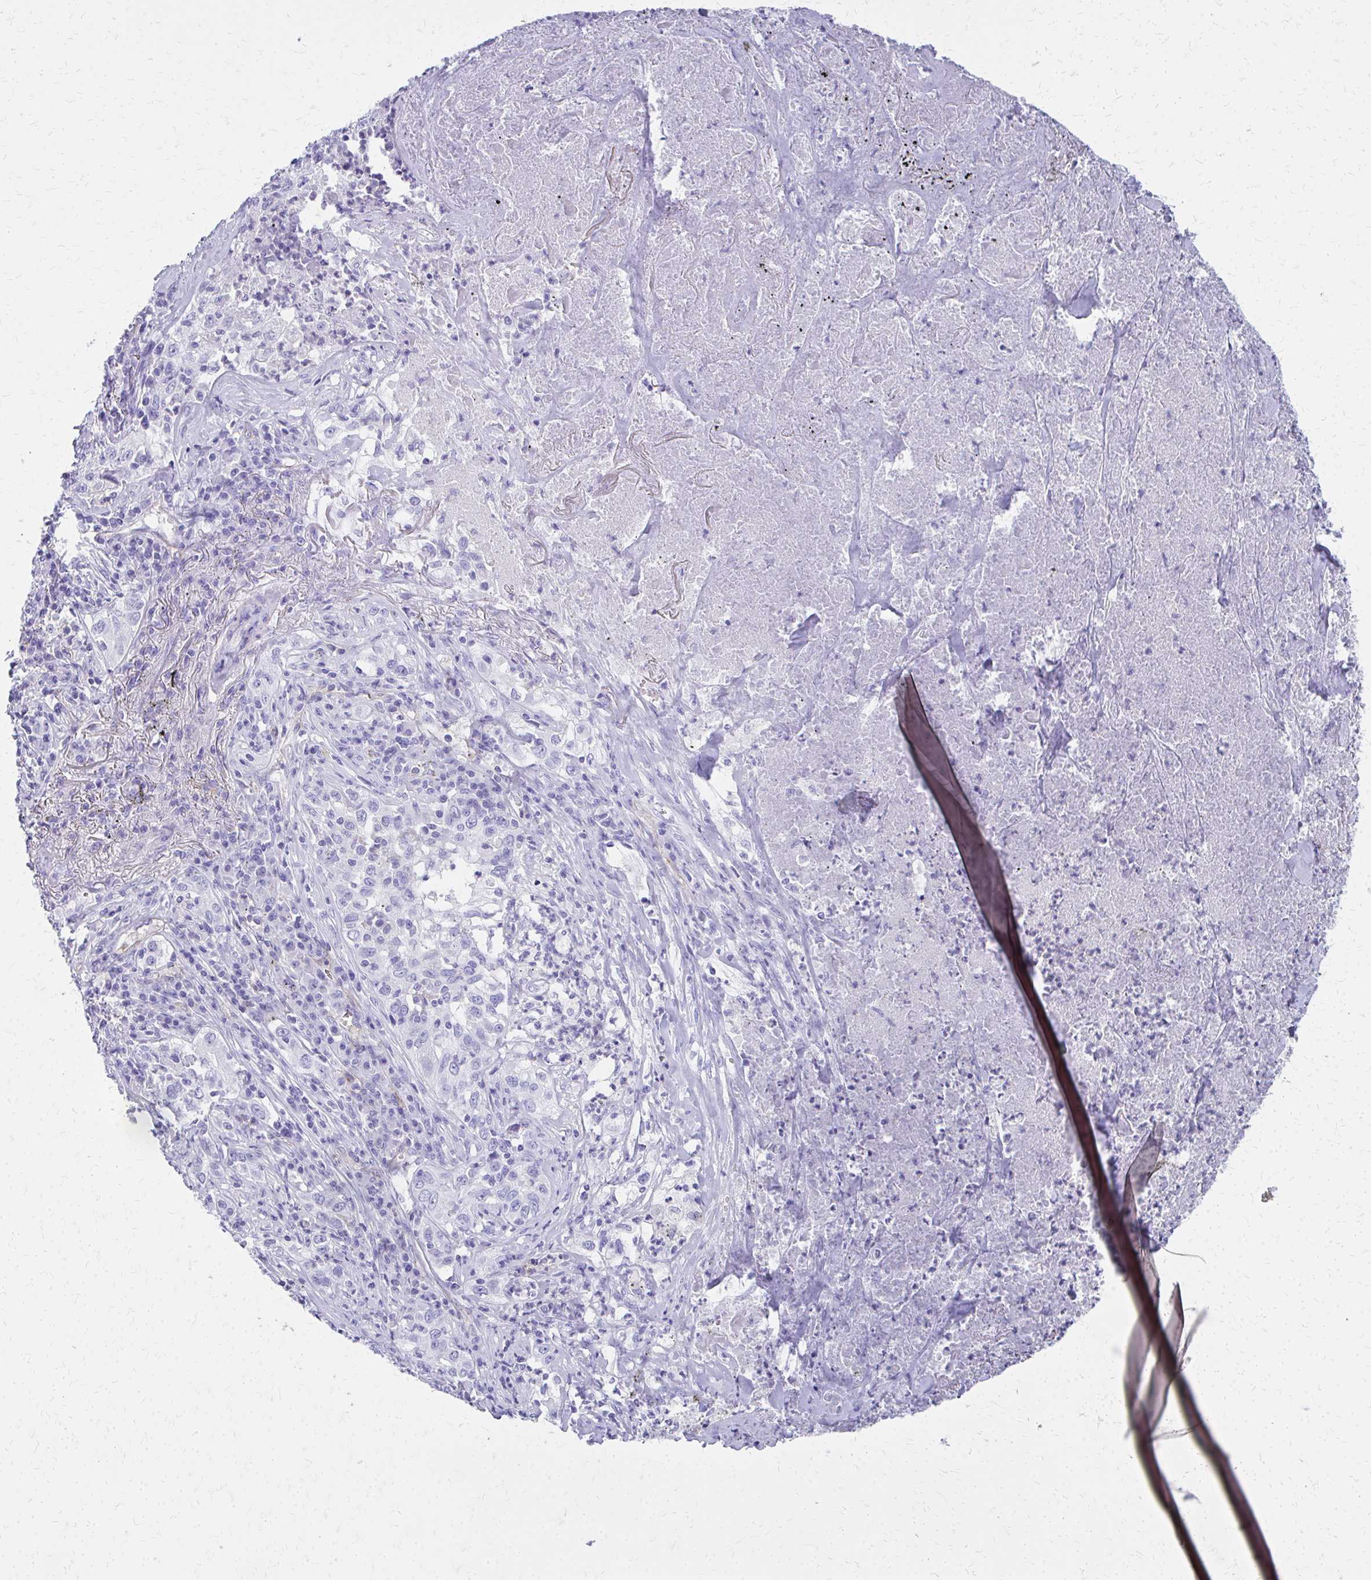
{"staining": {"intensity": "negative", "quantity": "none", "location": "none"}, "tissue": "lung cancer", "cell_type": "Tumor cells", "image_type": "cancer", "snomed": [{"axis": "morphology", "description": "Squamous cell carcinoma, NOS"}, {"axis": "topography", "description": "Lung"}], "caption": "Tumor cells show no significant protein positivity in lung cancer.", "gene": "TPSG1", "patient": {"sex": "male", "age": 71}}